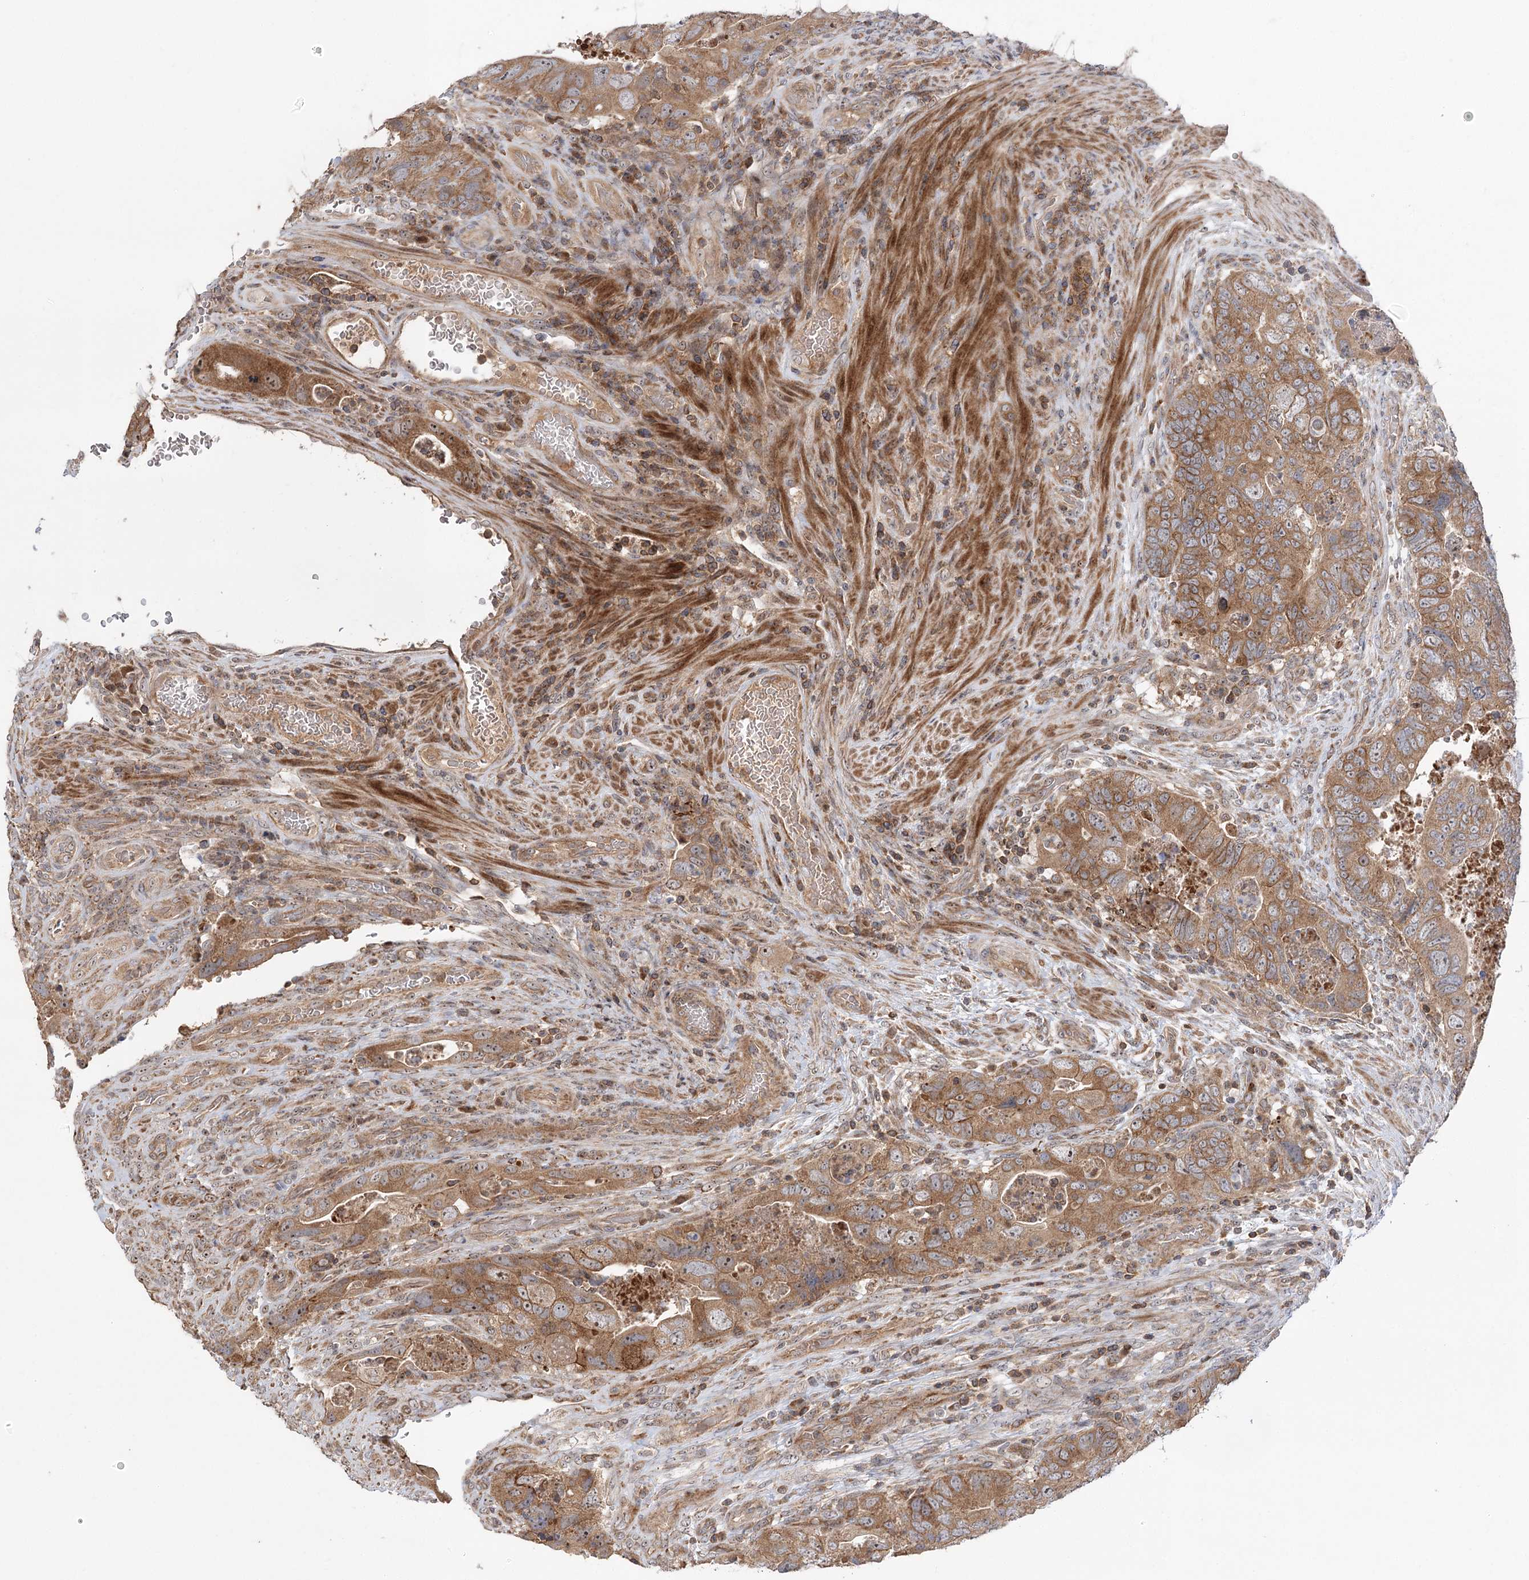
{"staining": {"intensity": "moderate", "quantity": ">75%", "location": "cytoplasmic/membranous"}, "tissue": "colorectal cancer", "cell_type": "Tumor cells", "image_type": "cancer", "snomed": [{"axis": "morphology", "description": "Adenocarcinoma, NOS"}, {"axis": "topography", "description": "Rectum"}], "caption": "Colorectal cancer stained for a protein reveals moderate cytoplasmic/membranous positivity in tumor cells.", "gene": "RAPGEF6", "patient": {"sex": "male", "age": 63}}